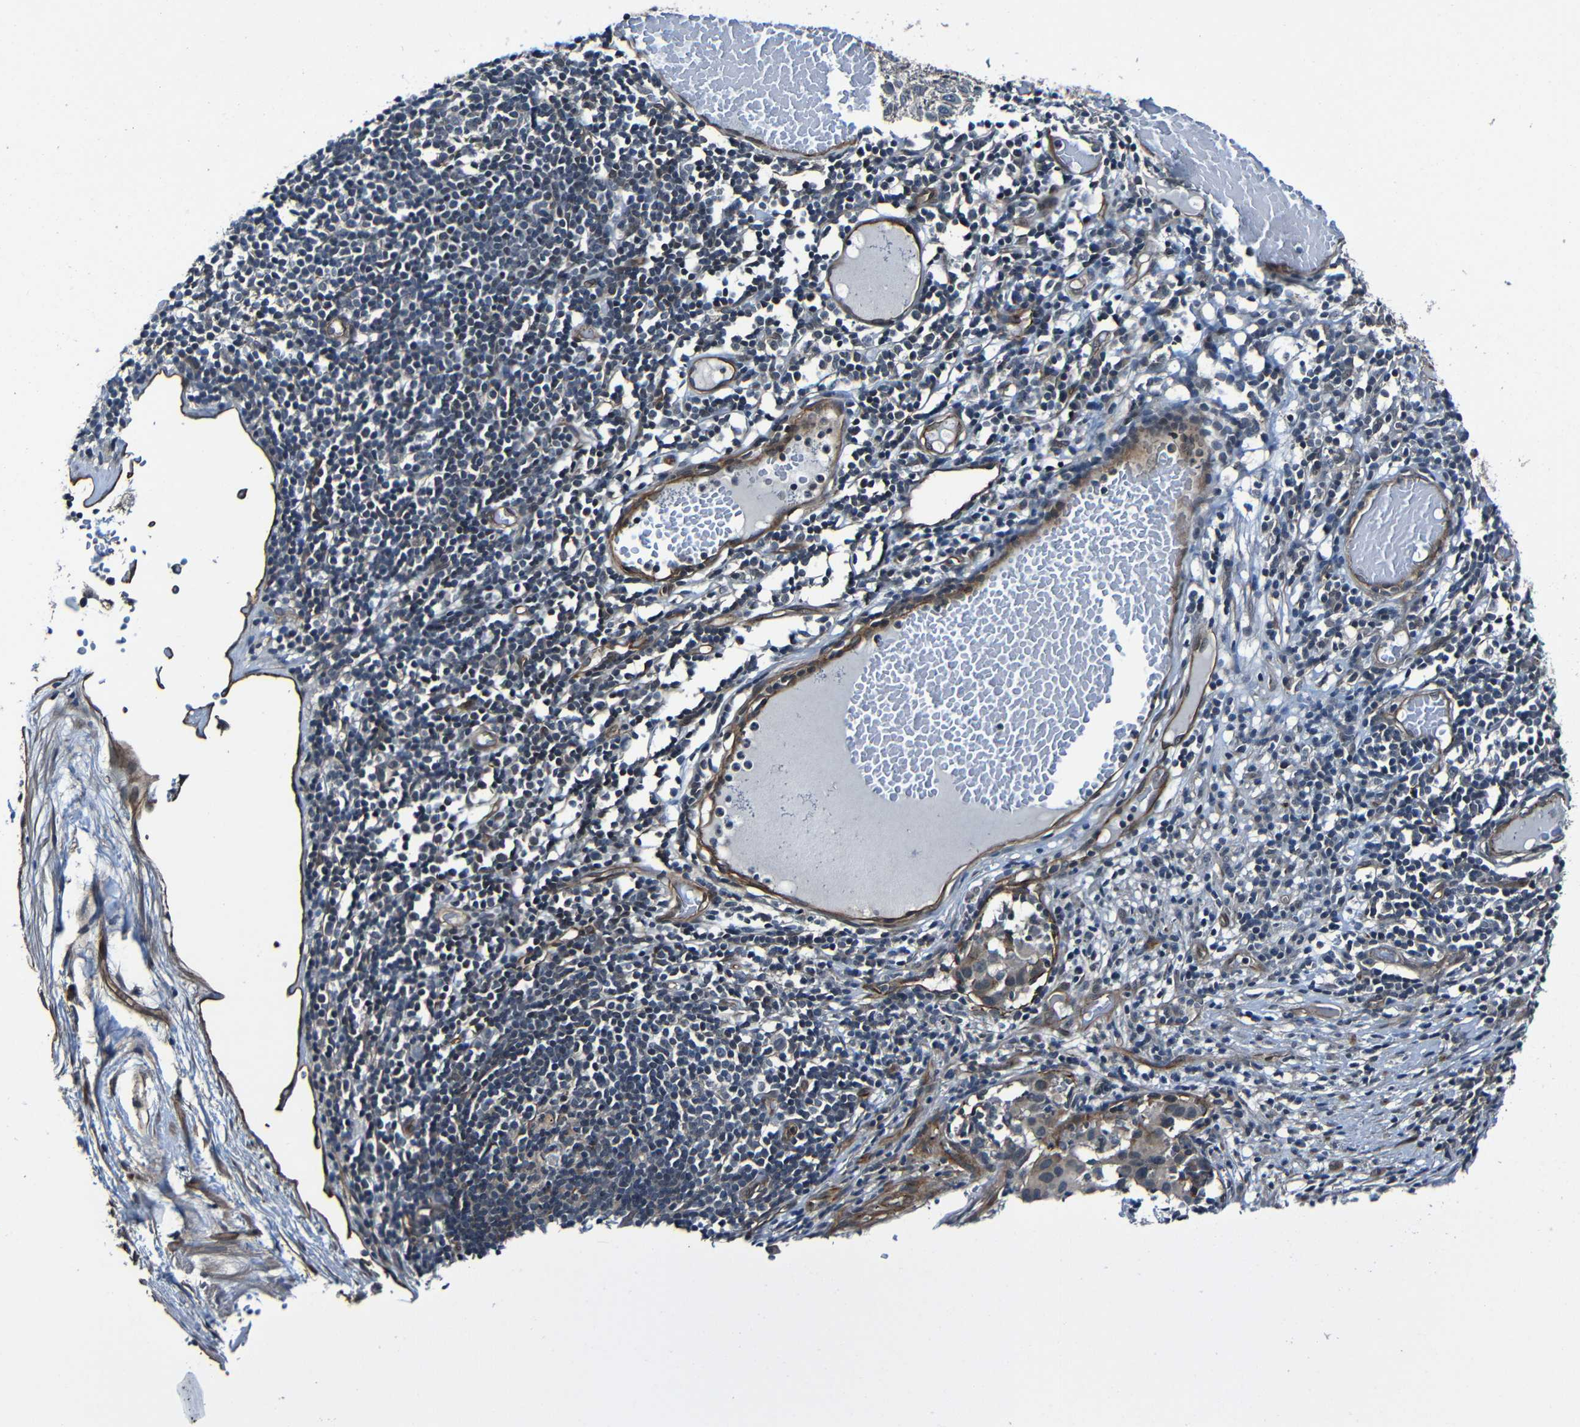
{"staining": {"intensity": "weak", "quantity": "25%-75%", "location": "cytoplasmic/membranous"}, "tissue": "melanoma", "cell_type": "Tumor cells", "image_type": "cancer", "snomed": [{"axis": "morphology", "description": "Malignant melanoma, Metastatic site"}, {"axis": "topography", "description": "Lymph node"}], "caption": "Protein expression analysis of melanoma shows weak cytoplasmic/membranous expression in approximately 25%-75% of tumor cells.", "gene": "LGR5", "patient": {"sex": "male", "age": 61}}